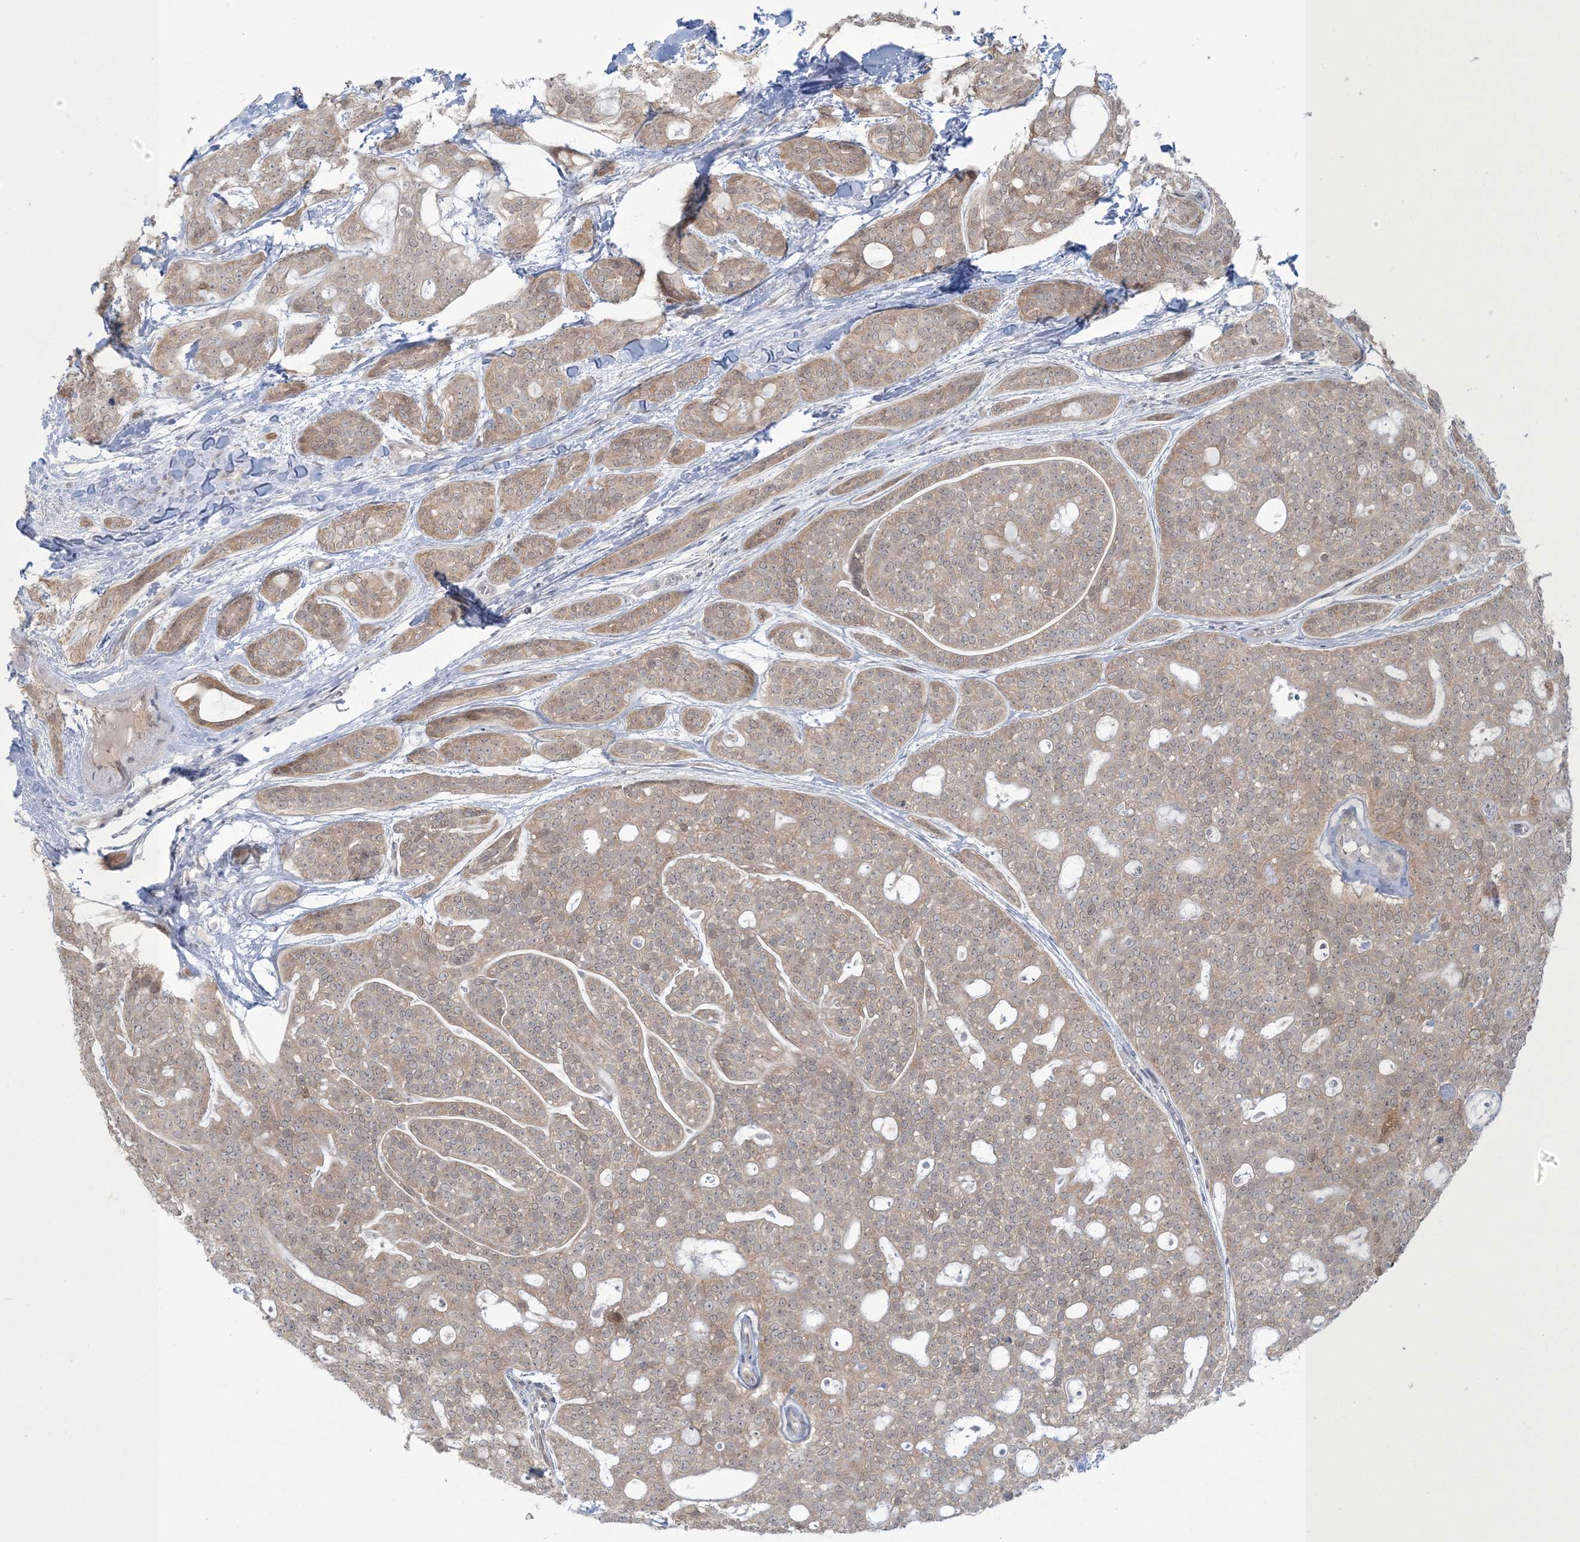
{"staining": {"intensity": "weak", "quantity": ">75%", "location": "cytoplasmic/membranous"}, "tissue": "head and neck cancer", "cell_type": "Tumor cells", "image_type": "cancer", "snomed": [{"axis": "morphology", "description": "Adenocarcinoma, NOS"}, {"axis": "topography", "description": "Head-Neck"}], "caption": "DAB immunohistochemical staining of human head and neck cancer (adenocarcinoma) demonstrates weak cytoplasmic/membranous protein expression in about >75% of tumor cells.", "gene": "NRBP2", "patient": {"sex": "male", "age": 66}}